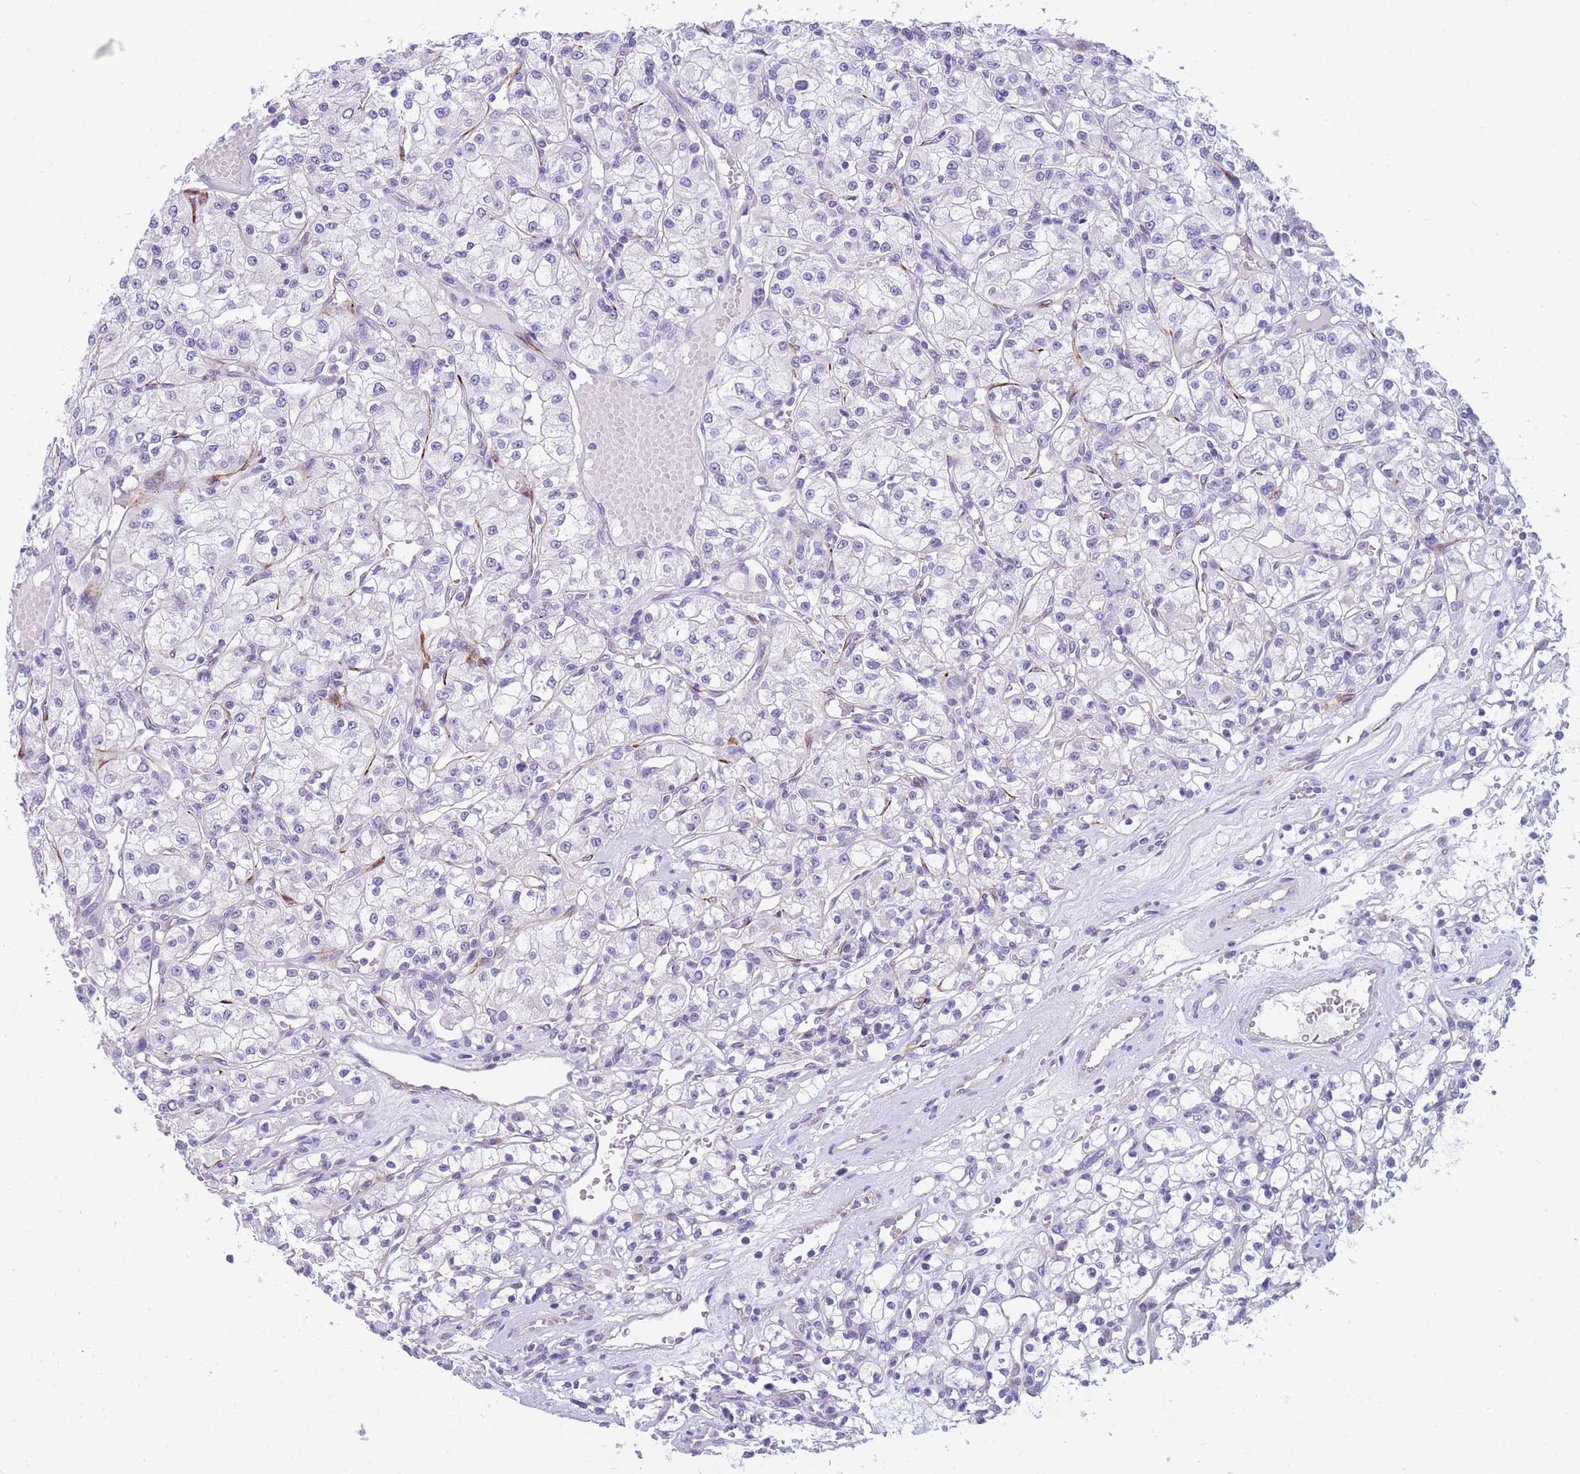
{"staining": {"intensity": "negative", "quantity": "none", "location": "none"}, "tissue": "renal cancer", "cell_type": "Tumor cells", "image_type": "cancer", "snomed": [{"axis": "morphology", "description": "Adenocarcinoma, NOS"}, {"axis": "topography", "description": "Kidney"}], "caption": "Immunohistochemical staining of human renal cancer (adenocarcinoma) exhibits no significant expression in tumor cells.", "gene": "DDX49", "patient": {"sex": "female", "age": 59}}